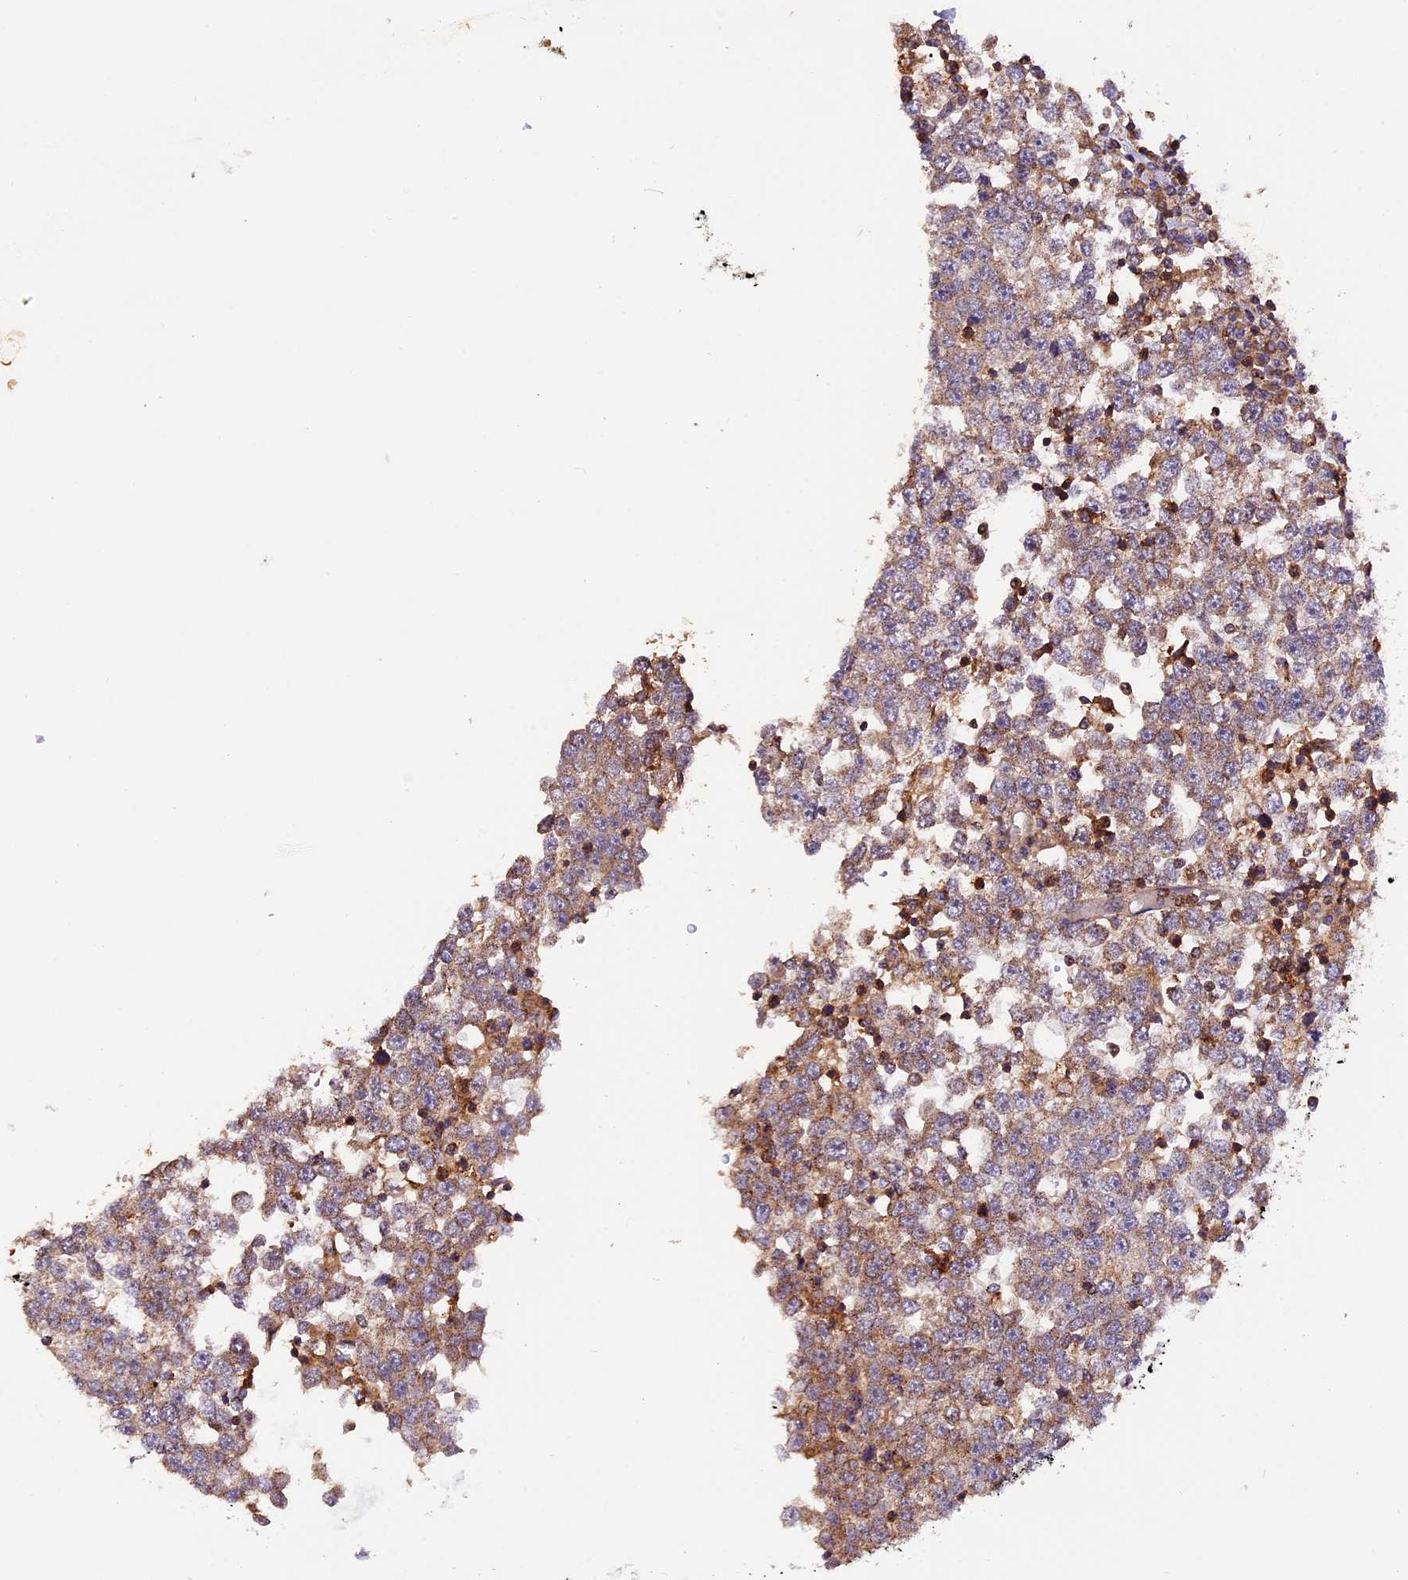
{"staining": {"intensity": "weak", "quantity": ">75%", "location": "cytoplasmic/membranous"}, "tissue": "testis cancer", "cell_type": "Tumor cells", "image_type": "cancer", "snomed": [{"axis": "morphology", "description": "Seminoma, NOS"}, {"axis": "topography", "description": "Testis"}], "caption": "This photomicrograph exhibits IHC staining of testis cancer (seminoma), with low weak cytoplasmic/membranous positivity in about >75% of tumor cells.", "gene": "PEX3", "patient": {"sex": "male", "age": 65}}